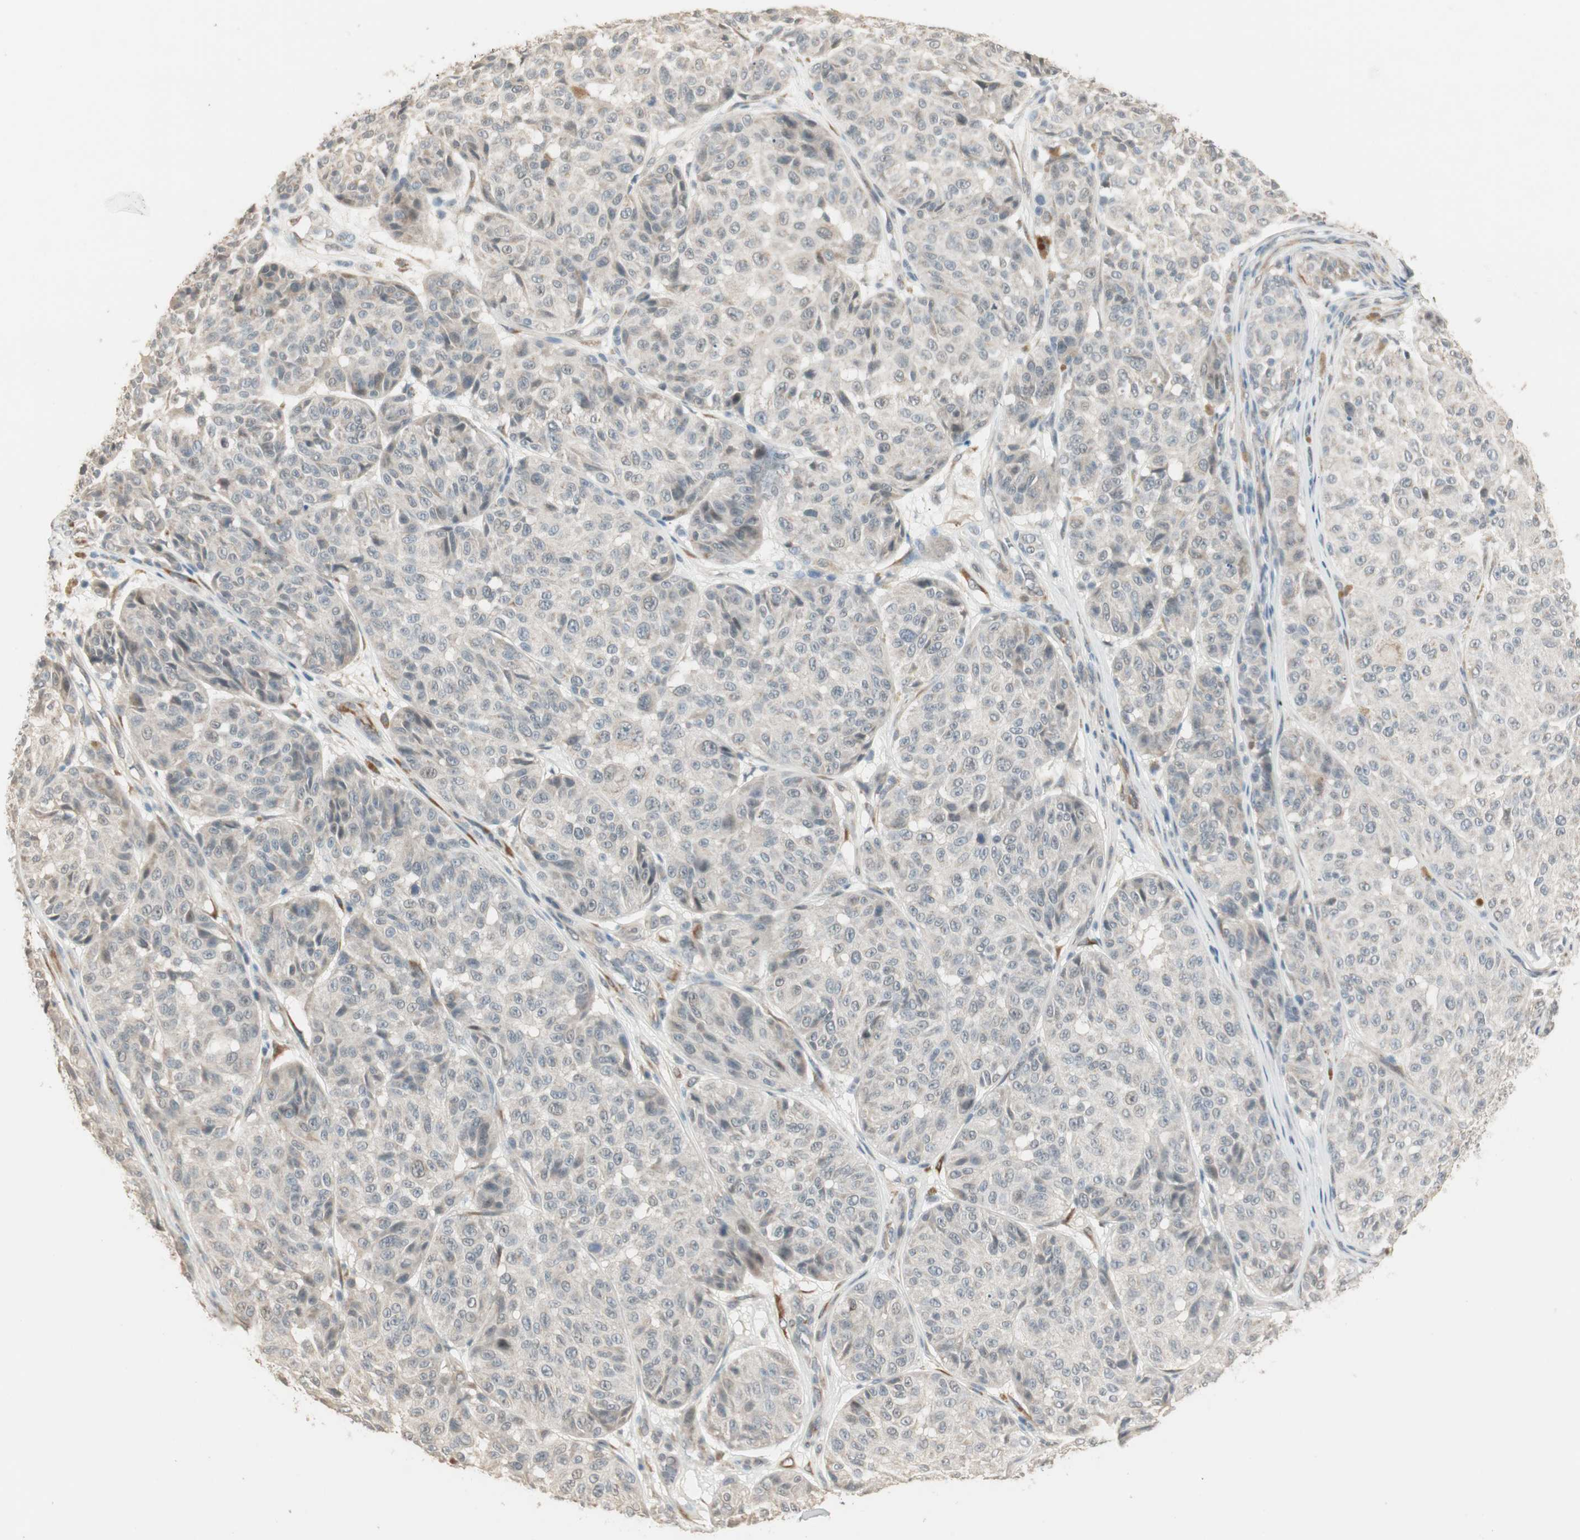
{"staining": {"intensity": "weak", "quantity": "25%-75%", "location": "cytoplasmic/membranous"}, "tissue": "melanoma", "cell_type": "Tumor cells", "image_type": "cancer", "snomed": [{"axis": "morphology", "description": "Malignant melanoma, NOS"}, {"axis": "topography", "description": "Skin"}], "caption": "Tumor cells display weak cytoplasmic/membranous staining in about 25%-75% of cells in melanoma.", "gene": "TASOR", "patient": {"sex": "female", "age": 46}}